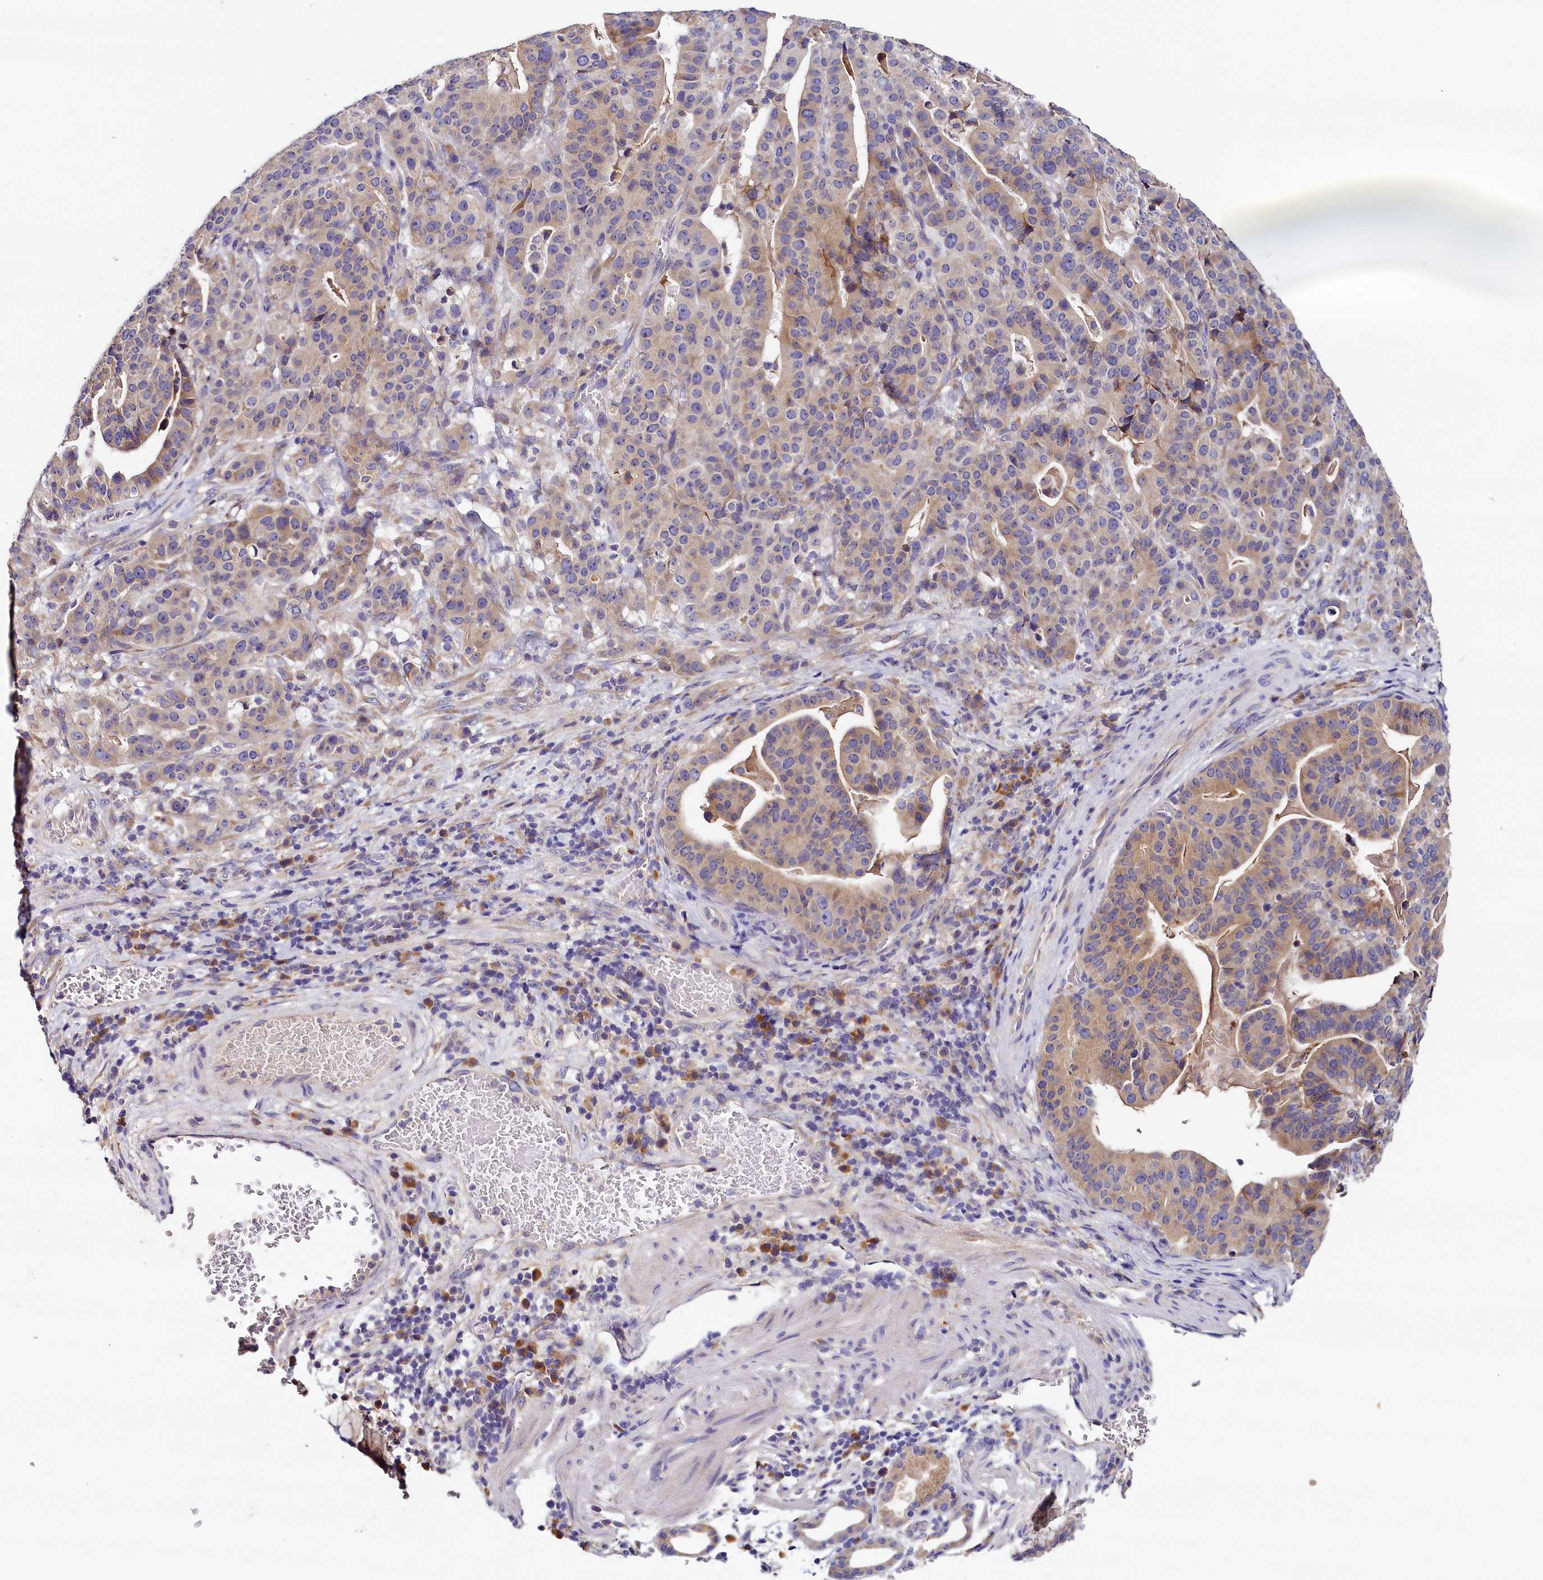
{"staining": {"intensity": "moderate", "quantity": "25%-75%", "location": "cytoplasmic/membranous"}, "tissue": "stomach cancer", "cell_type": "Tumor cells", "image_type": "cancer", "snomed": [{"axis": "morphology", "description": "Adenocarcinoma, NOS"}, {"axis": "topography", "description": "Stomach"}], "caption": "Tumor cells show moderate cytoplasmic/membranous expression in about 25%-75% of cells in stomach adenocarcinoma.", "gene": "ST7L", "patient": {"sex": "male", "age": 48}}